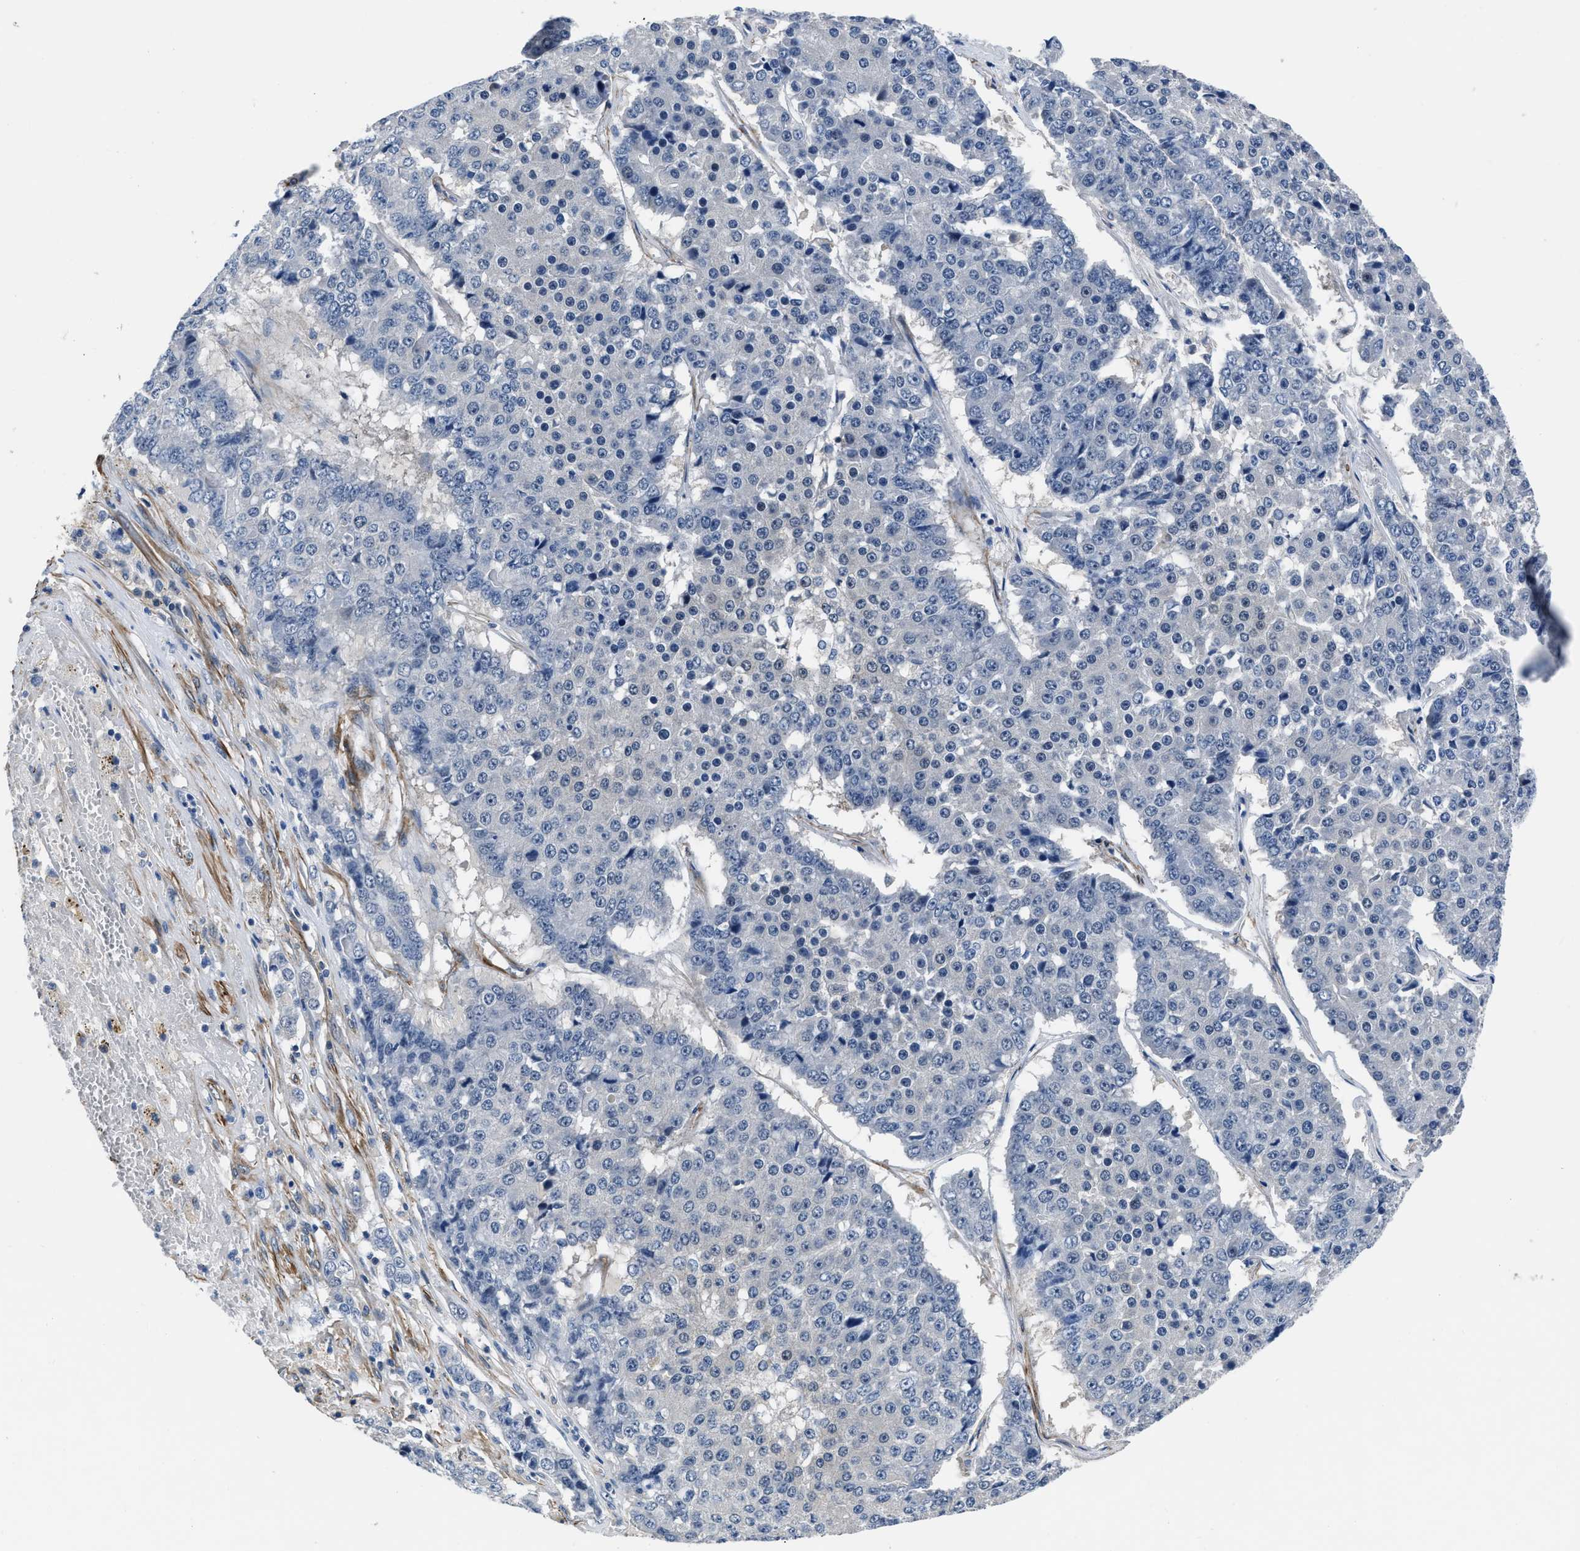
{"staining": {"intensity": "negative", "quantity": "none", "location": "none"}, "tissue": "pancreatic cancer", "cell_type": "Tumor cells", "image_type": "cancer", "snomed": [{"axis": "morphology", "description": "Adenocarcinoma, NOS"}, {"axis": "topography", "description": "Pancreas"}], "caption": "Tumor cells are negative for protein expression in human adenocarcinoma (pancreatic).", "gene": "LANCL2", "patient": {"sex": "male", "age": 50}}